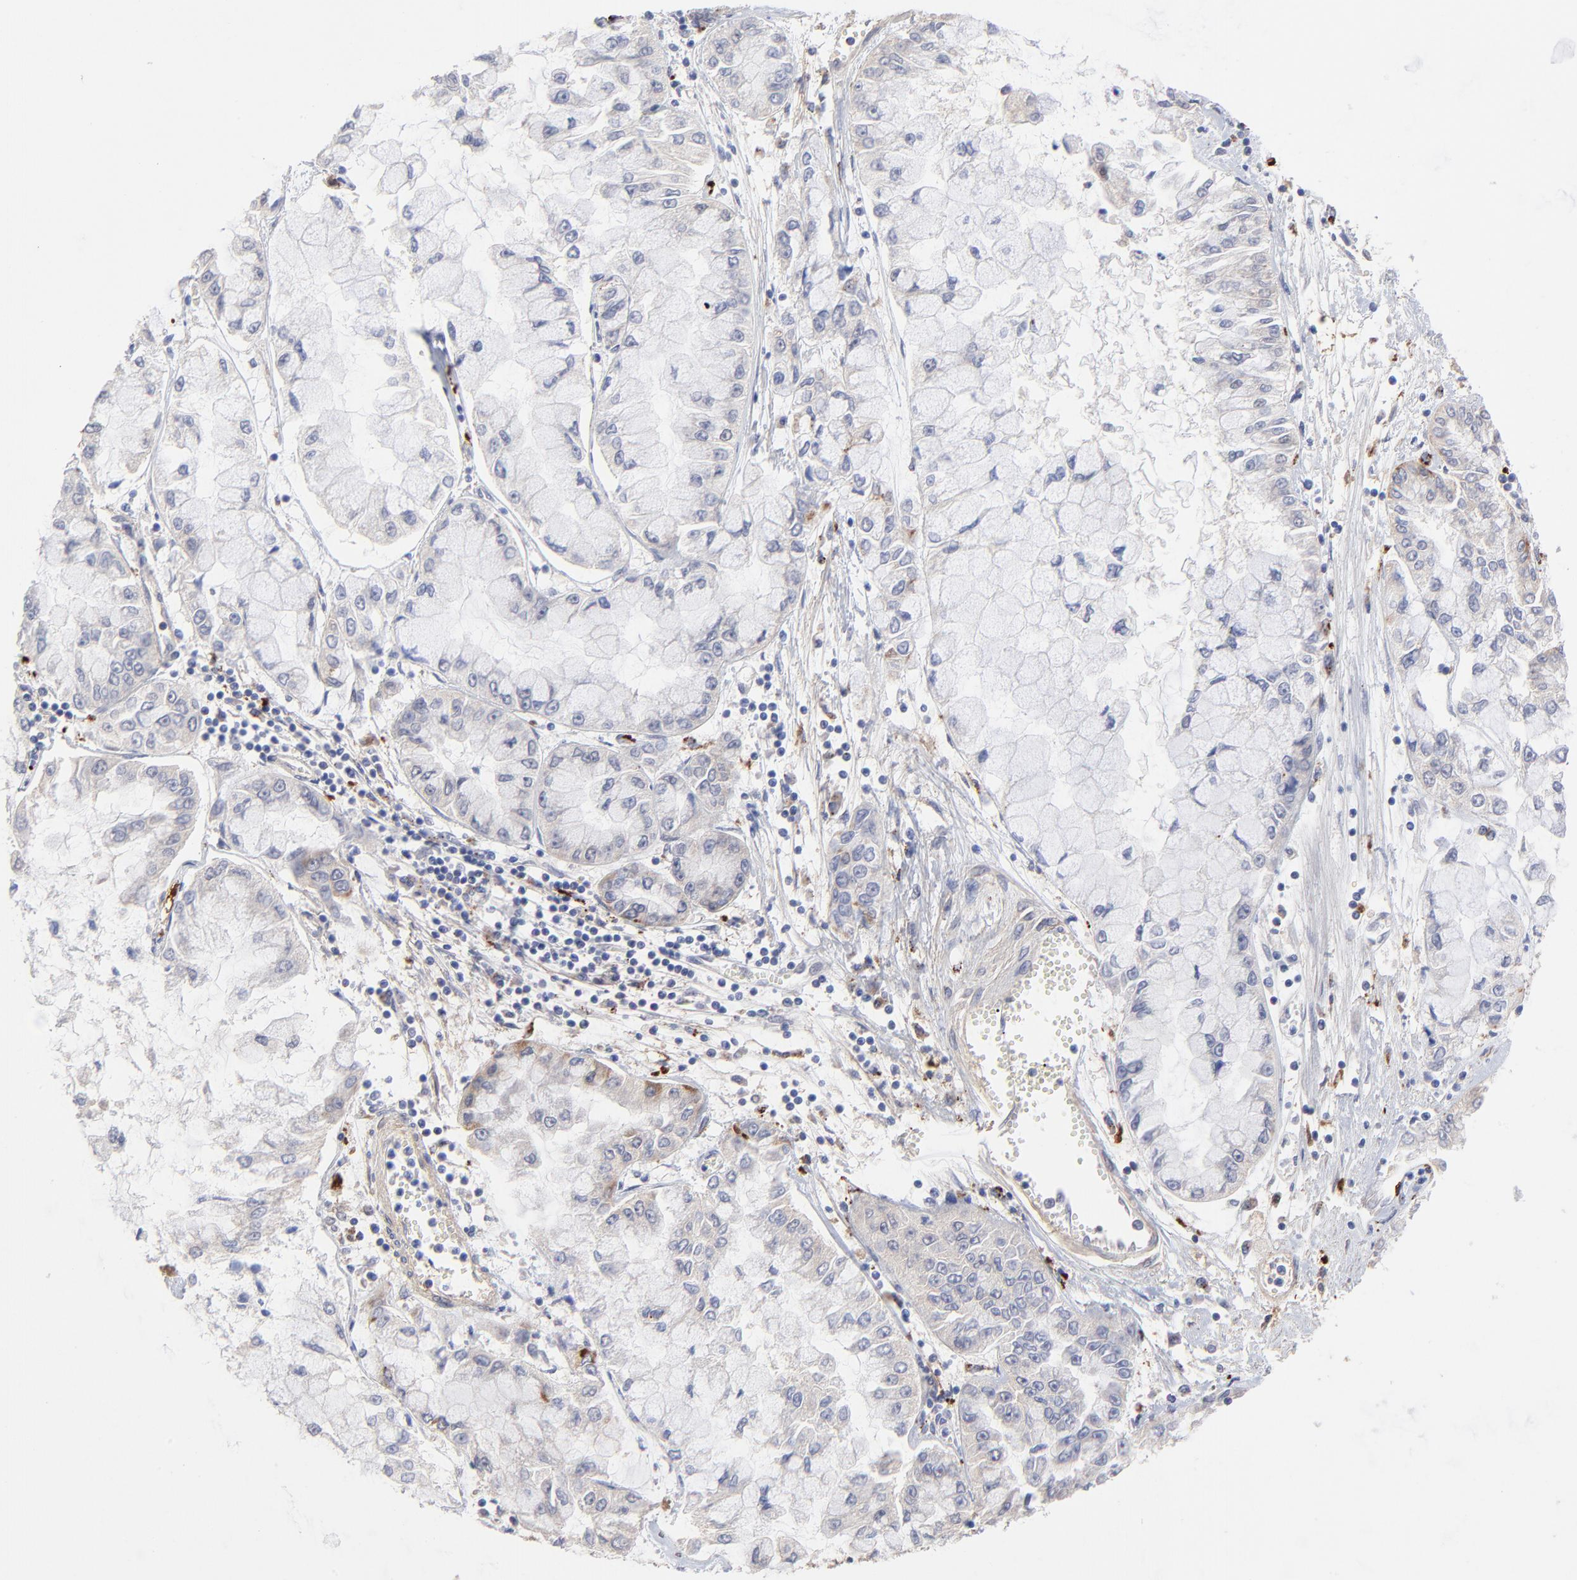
{"staining": {"intensity": "weak", "quantity": "<25%", "location": "cytoplasmic/membranous"}, "tissue": "liver cancer", "cell_type": "Tumor cells", "image_type": "cancer", "snomed": [{"axis": "morphology", "description": "Cholangiocarcinoma"}, {"axis": "topography", "description": "Liver"}], "caption": "Tumor cells show no significant protein staining in cholangiocarcinoma (liver).", "gene": "PDE4B", "patient": {"sex": "female", "age": 79}}